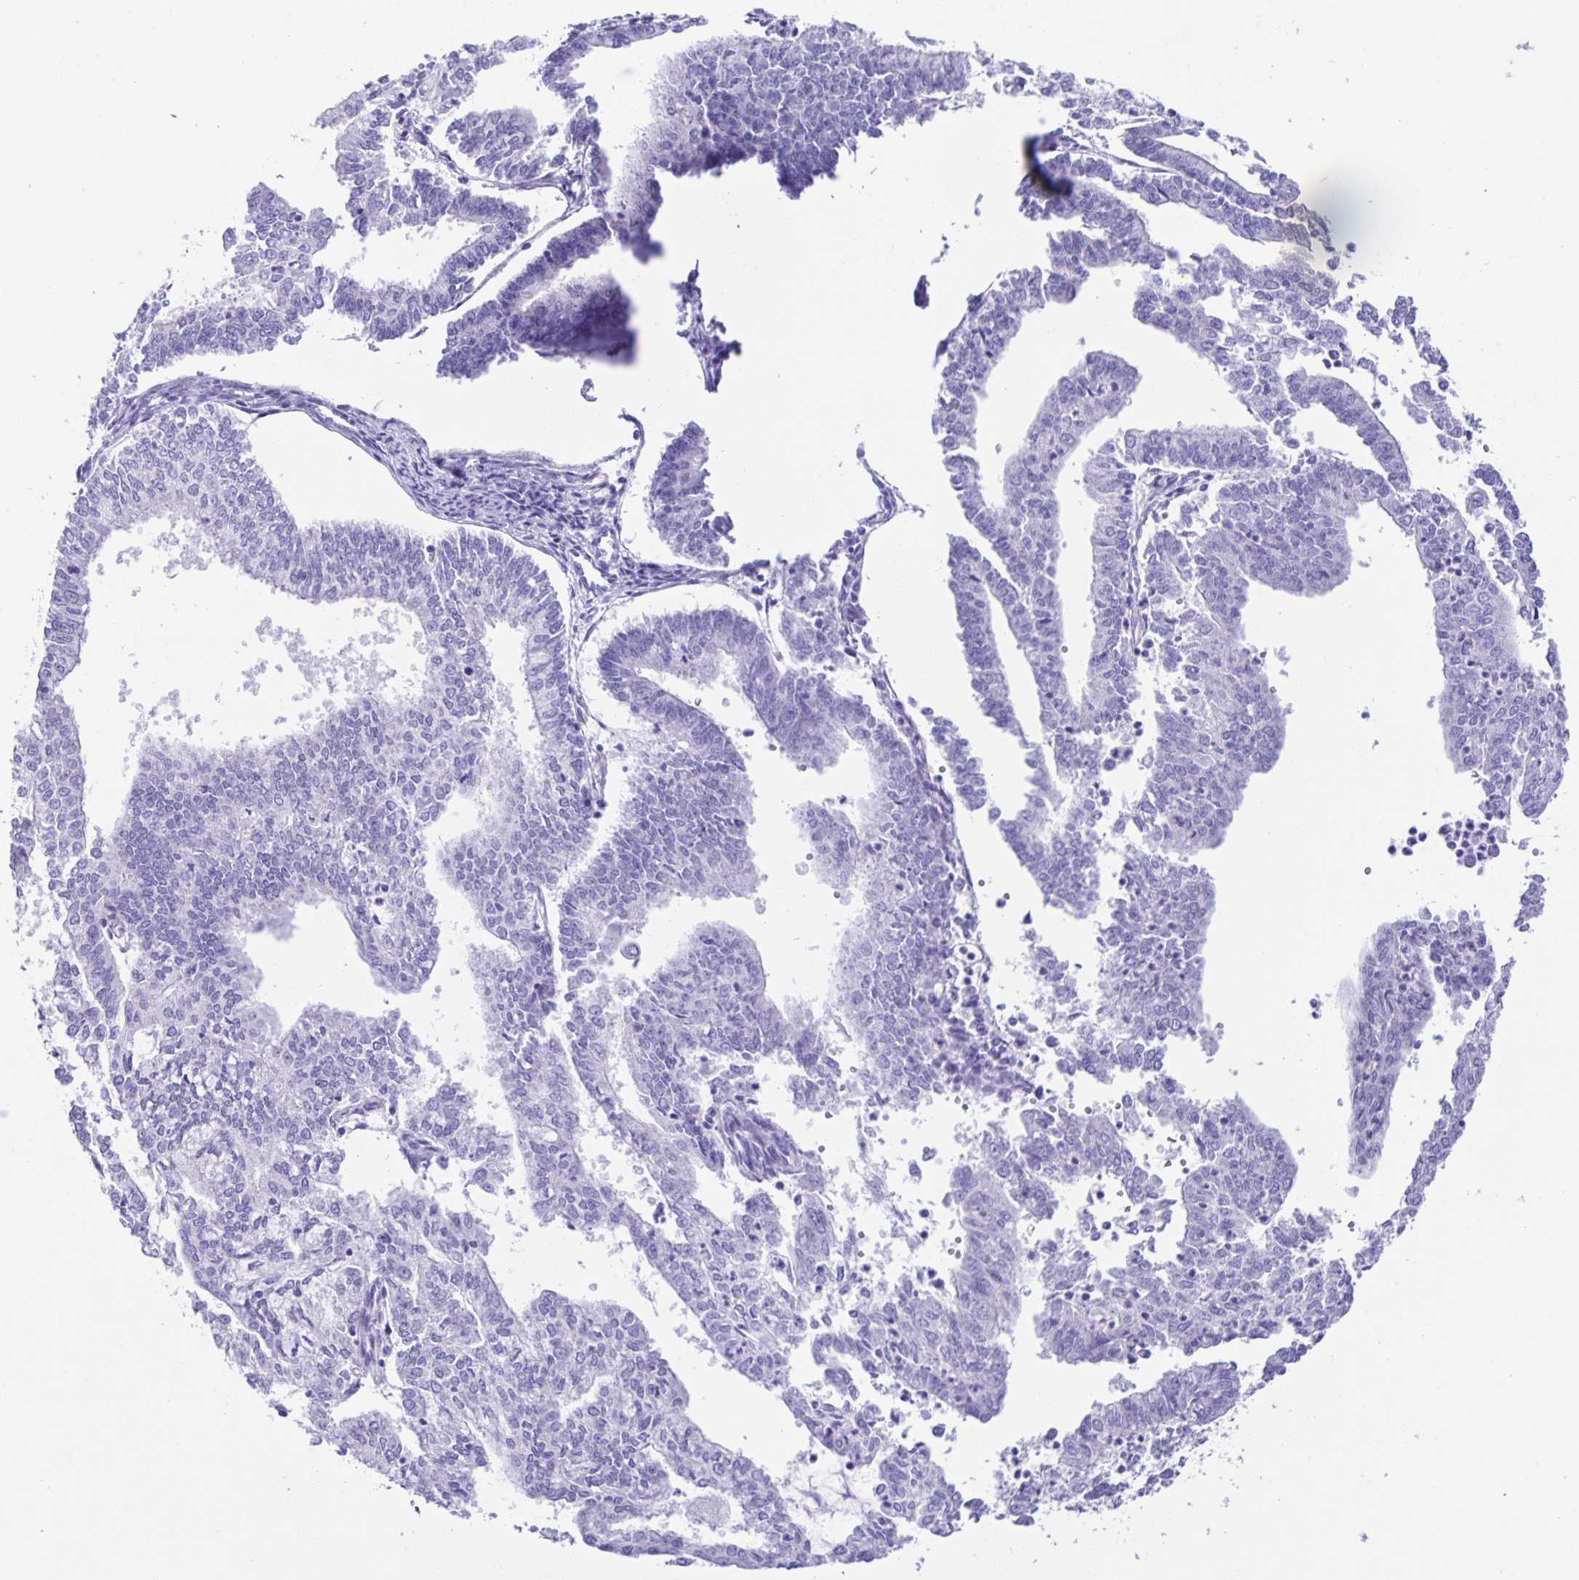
{"staining": {"intensity": "negative", "quantity": "none", "location": "none"}, "tissue": "endometrial cancer", "cell_type": "Tumor cells", "image_type": "cancer", "snomed": [{"axis": "morphology", "description": "Adenocarcinoma, NOS"}, {"axis": "topography", "description": "Endometrium"}], "caption": "Human endometrial adenocarcinoma stained for a protein using immunohistochemistry reveals no positivity in tumor cells.", "gene": "GUCA2A", "patient": {"sex": "female", "age": 61}}